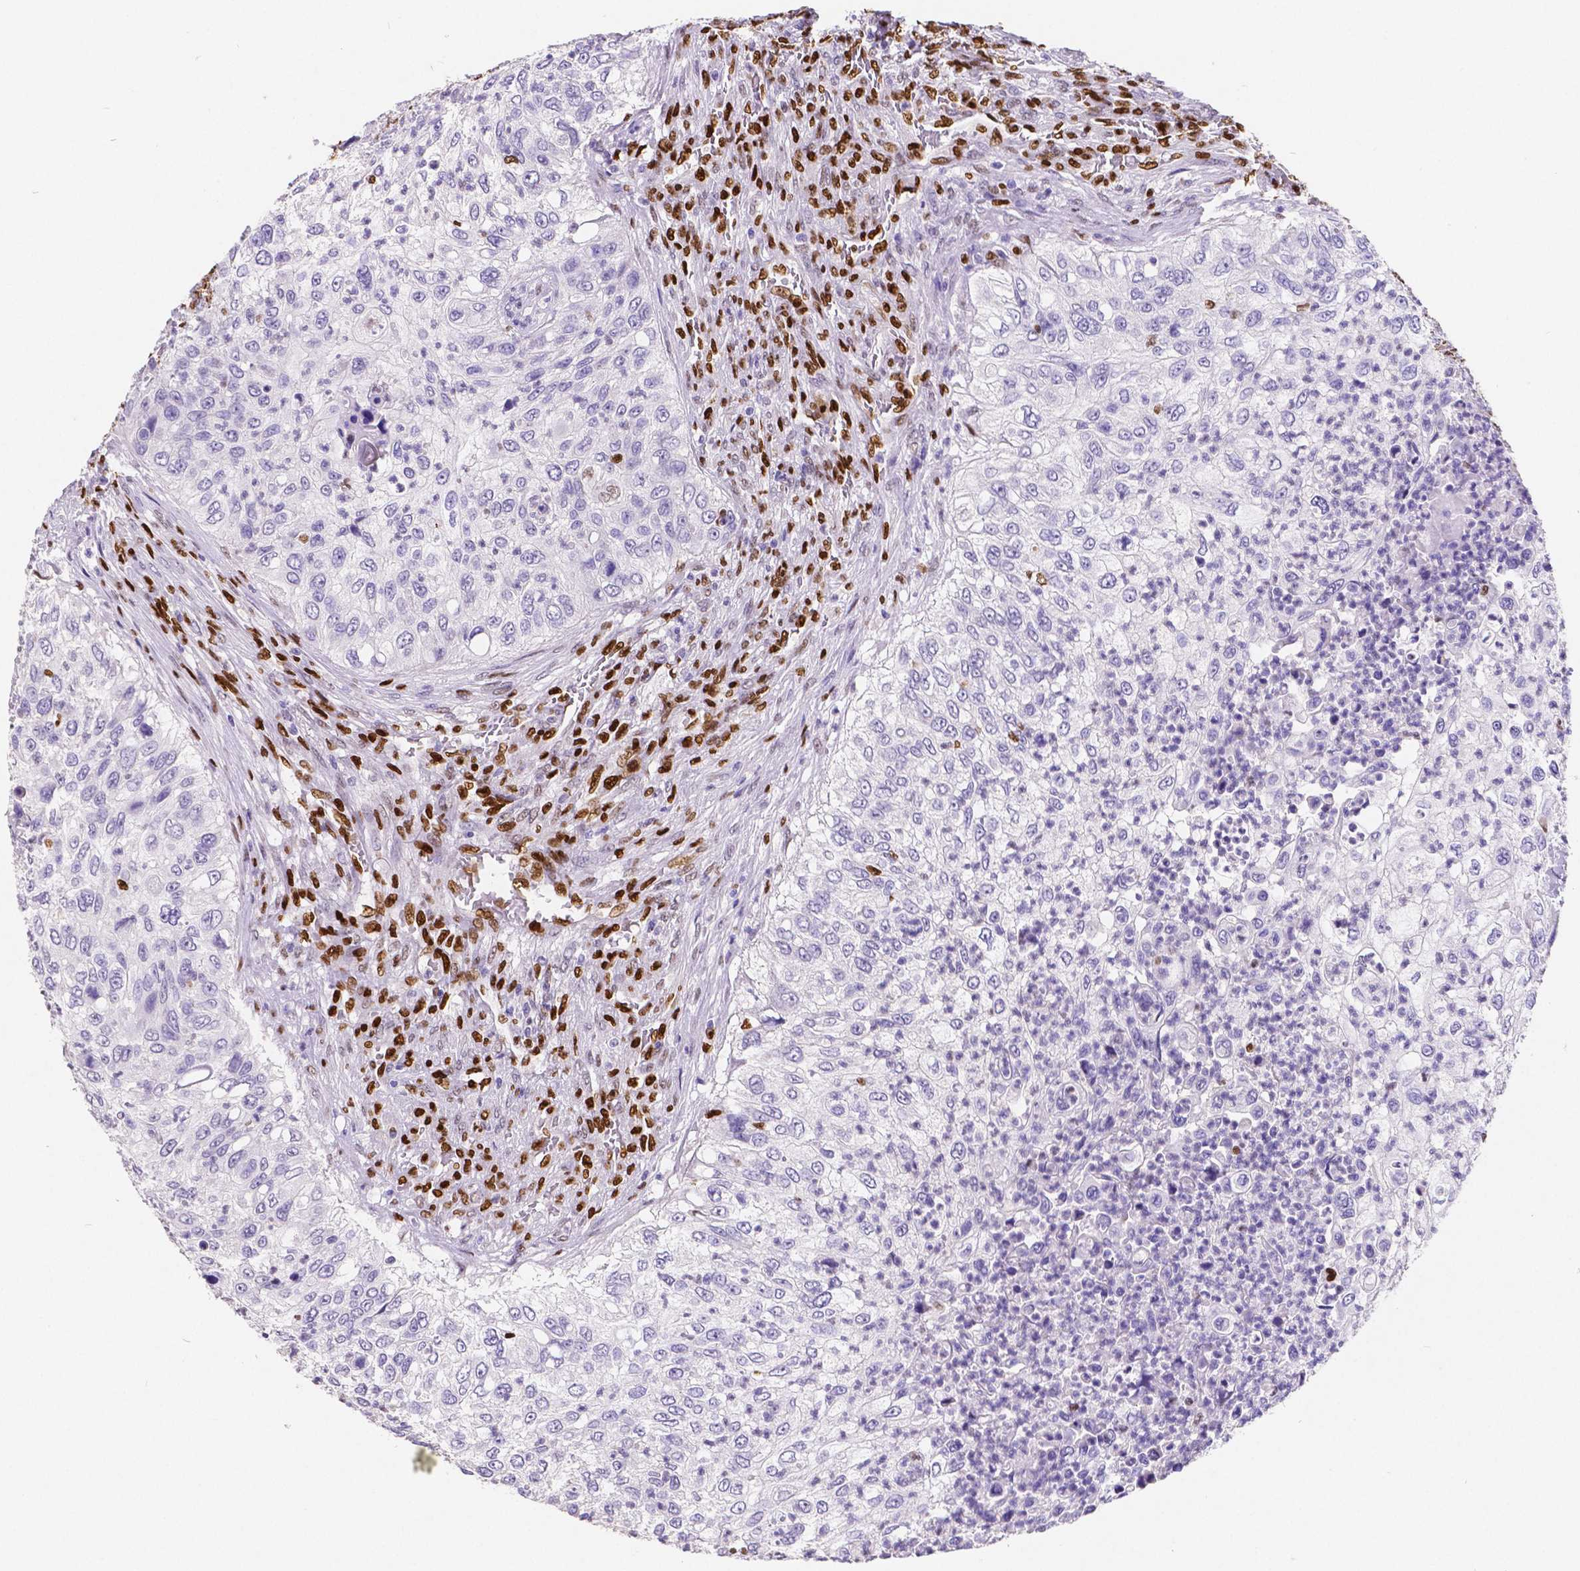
{"staining": {"intensity": "negative", "quantity": "none", "location": "none"}, "tissue": "urothelial cancer", "cell_type": "Tumor cells", "image_type": "cancer", "snomed": [{"axis": "morphology", "description": "Urothelial carcinoma, High grade"}, {"axis": "topography", "description": "Urinary bladder"}], "caption": "This is a micrograph of IHC staining of urothelial cancer, which shows no positivity in tumor cells. The staining is performed using DAB (3,3'-diaminobenzidine) brown chromogen with nuclei counter-stained in using hematoxylin.", "gene": "MEF2C", "patient": {"sex": "female", "age": 60}}